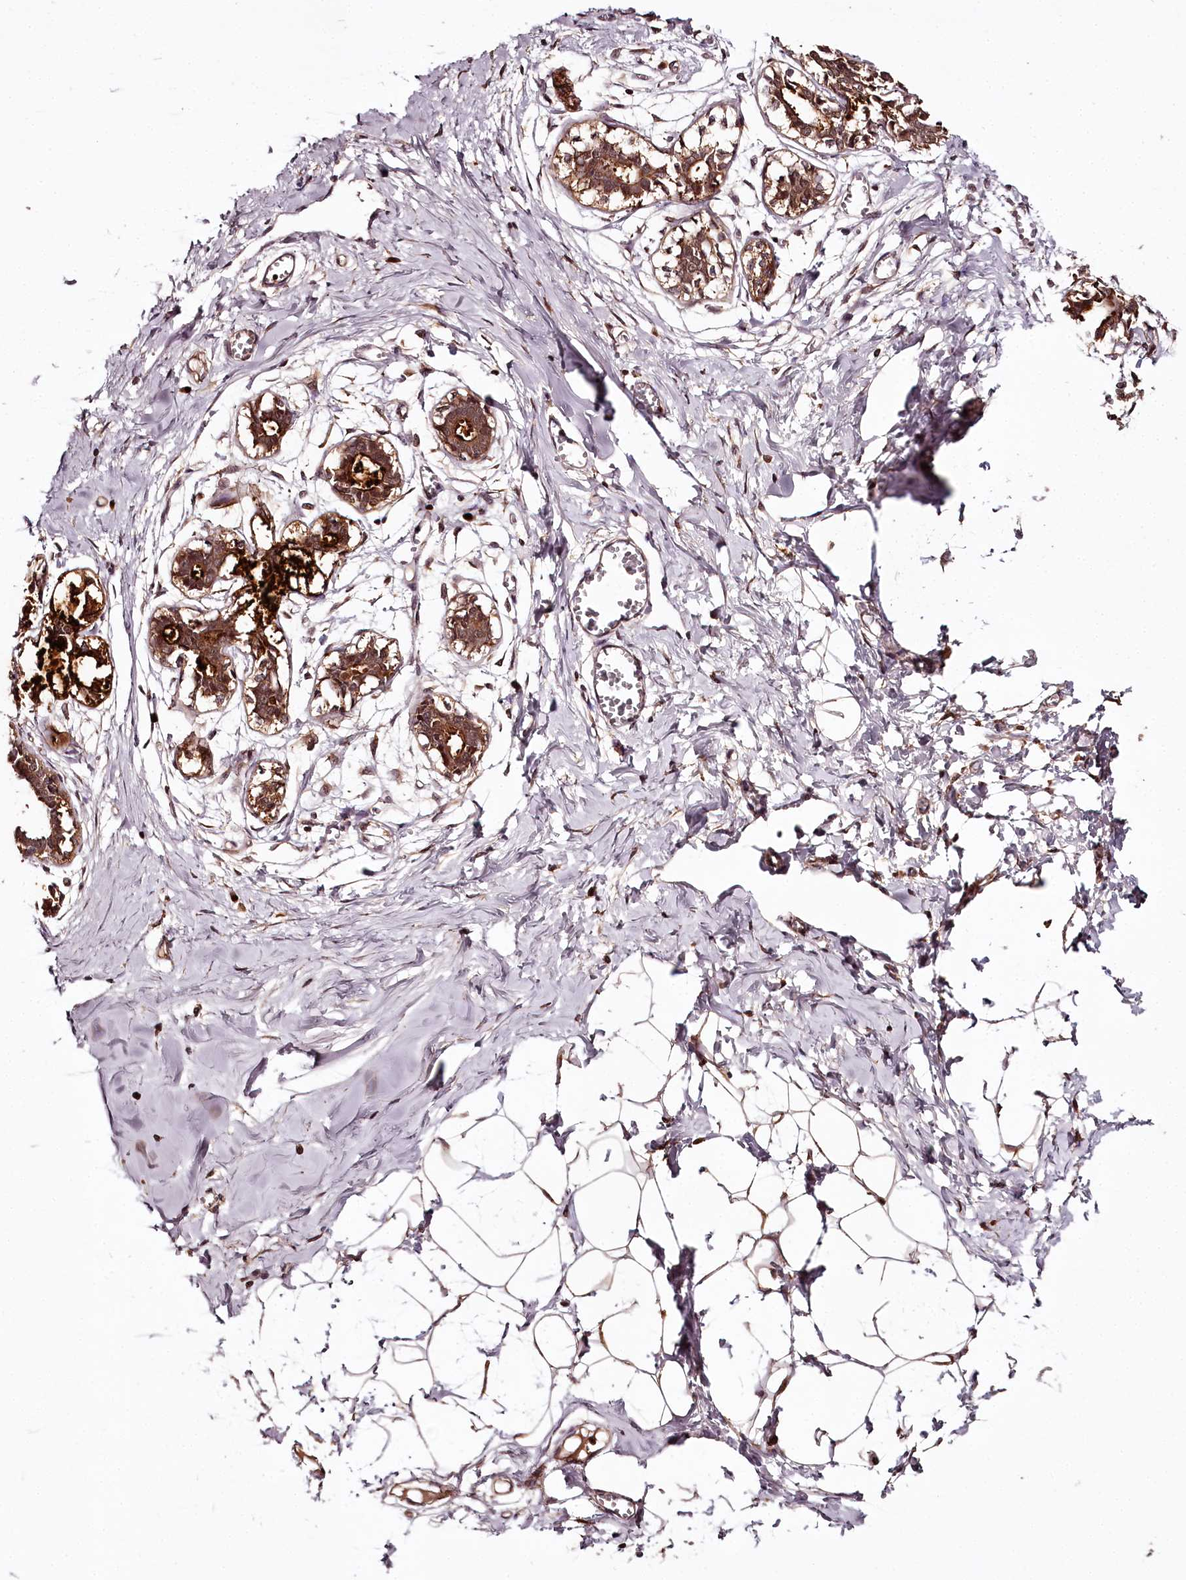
{"staining": {"intensity": "moderate", "quantity": ">75%", "location": "cytoplasmic/membranous,nuclear"}, "tissue": "breast", "cell_type": "Adipocytes", "image_type": "normal", "snomed": [{"axis": "morphology", "description": "Normal tissue, NOS"}, {"axis": "topography", "description": "Breast"}], "caption": "Immunohistochemical staining of normal human breast demonstrates >75% levels of moderate cytoplasmic/membranous,nuclear protein staining in about >75% of adipocytes.", "gene": "TTC12", "patient": {"sex": "female", "age": 27}}